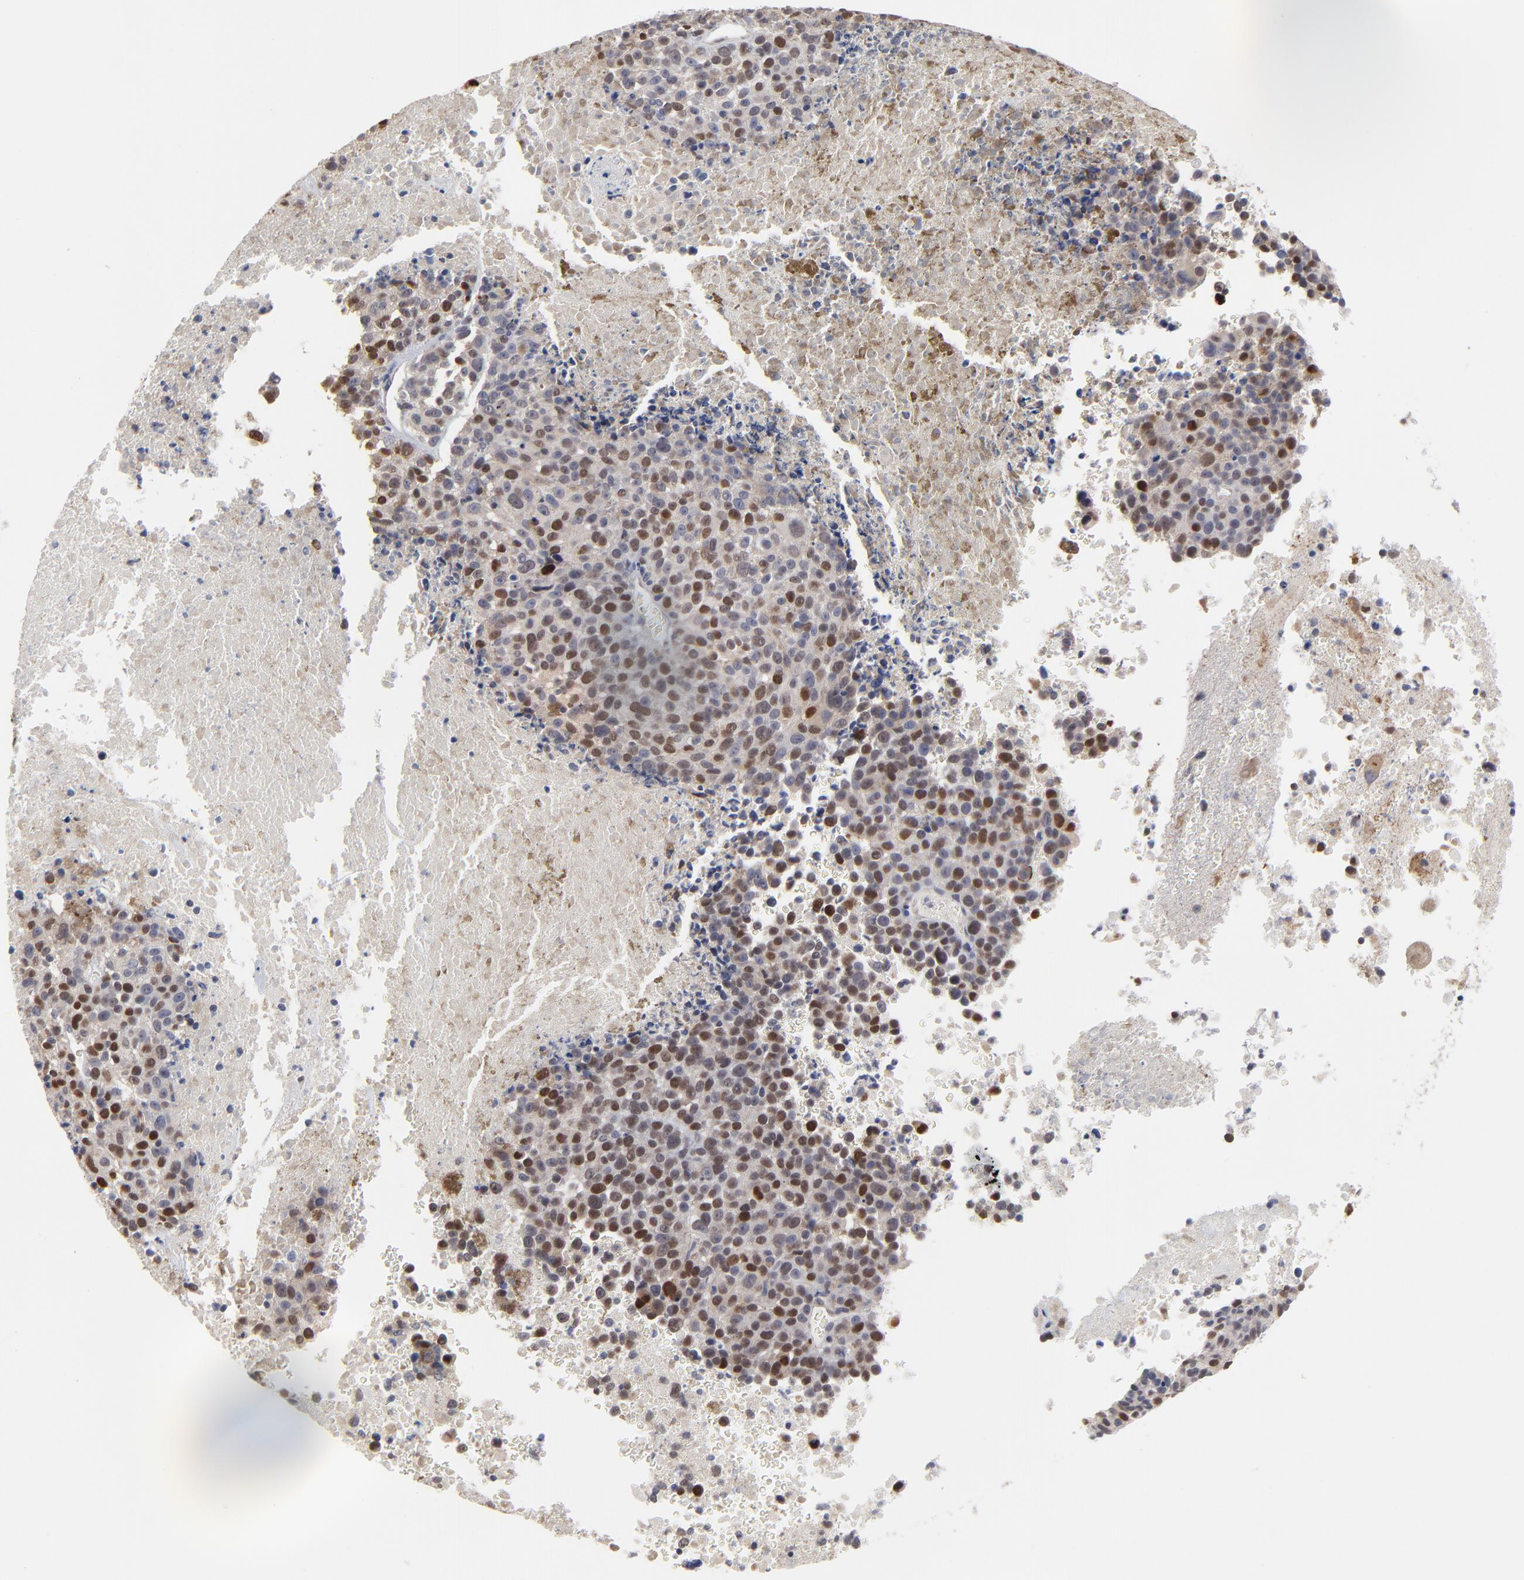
{"staining": {"intensity": "strong", "quantity": ">75%", "location": "nuclear"}, "tissue": "melanoma", "cell_type": "Tumor cells", "image_type": "cancer", "snomed": [{"axis": "morphology", "description": "Malignant melanoma, Metastatic site"}, {"axis": "topography", "description": "Cerebral cortex"}], "caption": "This photomicrograph reveals IHC staining of human malignant melanoma (metastatic site), with high strong nuclear staining in about >75% of tumor cells.", "gene": "MAGEA10", "patient": {"sex": "female", "age": 52}}